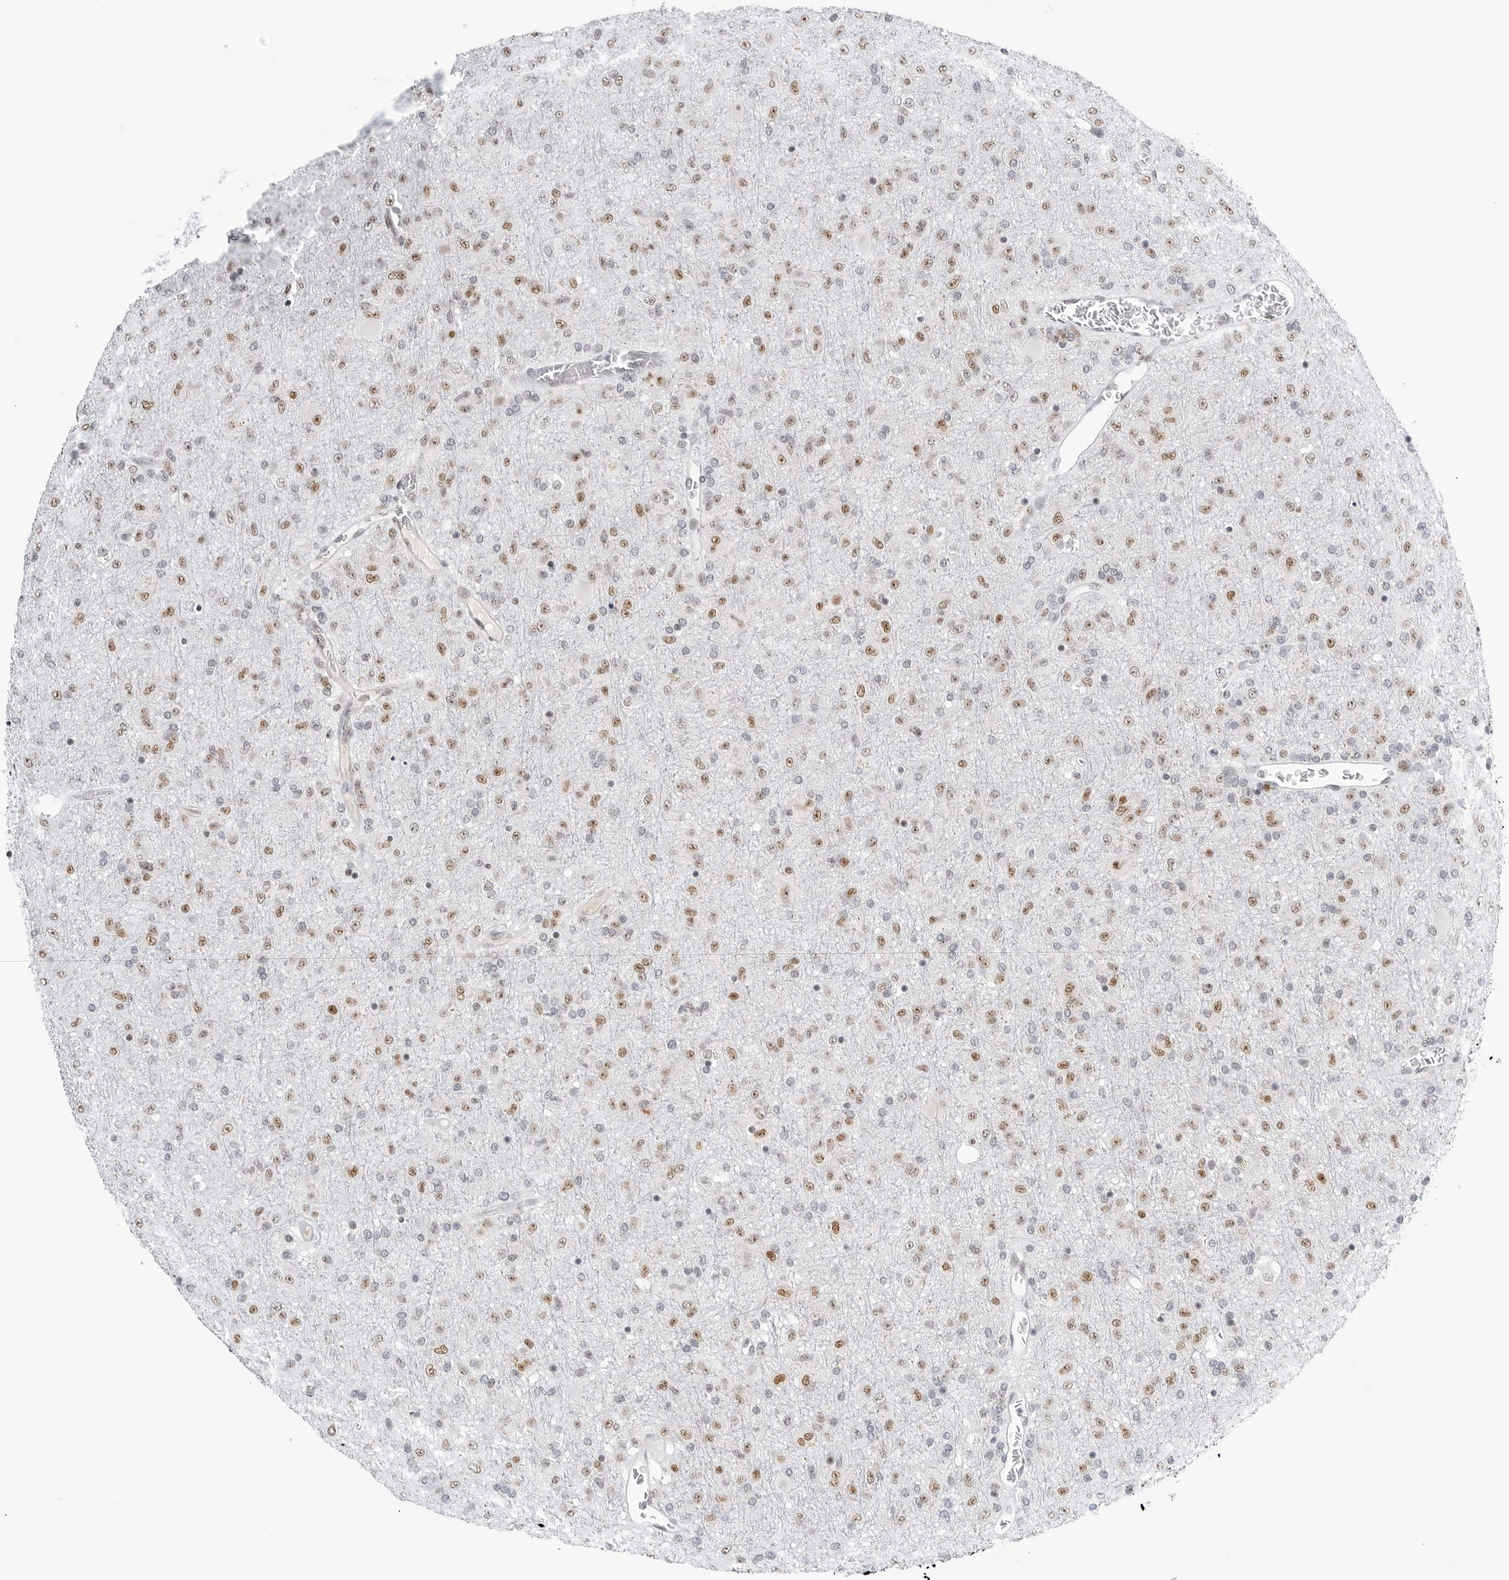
{"staining": {"intensity": "moderate", "quantity": "25%-75%", "location": "nuclear"}, "tissue": "glioma", "cell_type": "Tumor cells", "image_type": "cancer", "snomed": [{"axis": "morphology", "description": "Glioma, malignant, Low grade"}, {"axis": "topography", "description": "Brain"}], "caption": "Immunohistochemistry (IHC) of human glioma reveals medium levels of moderate nuclear positivity in about 25%-75% of tumor cells.", "gene": "WRAP53", "patient": {"sex": "male", "age": 65}}